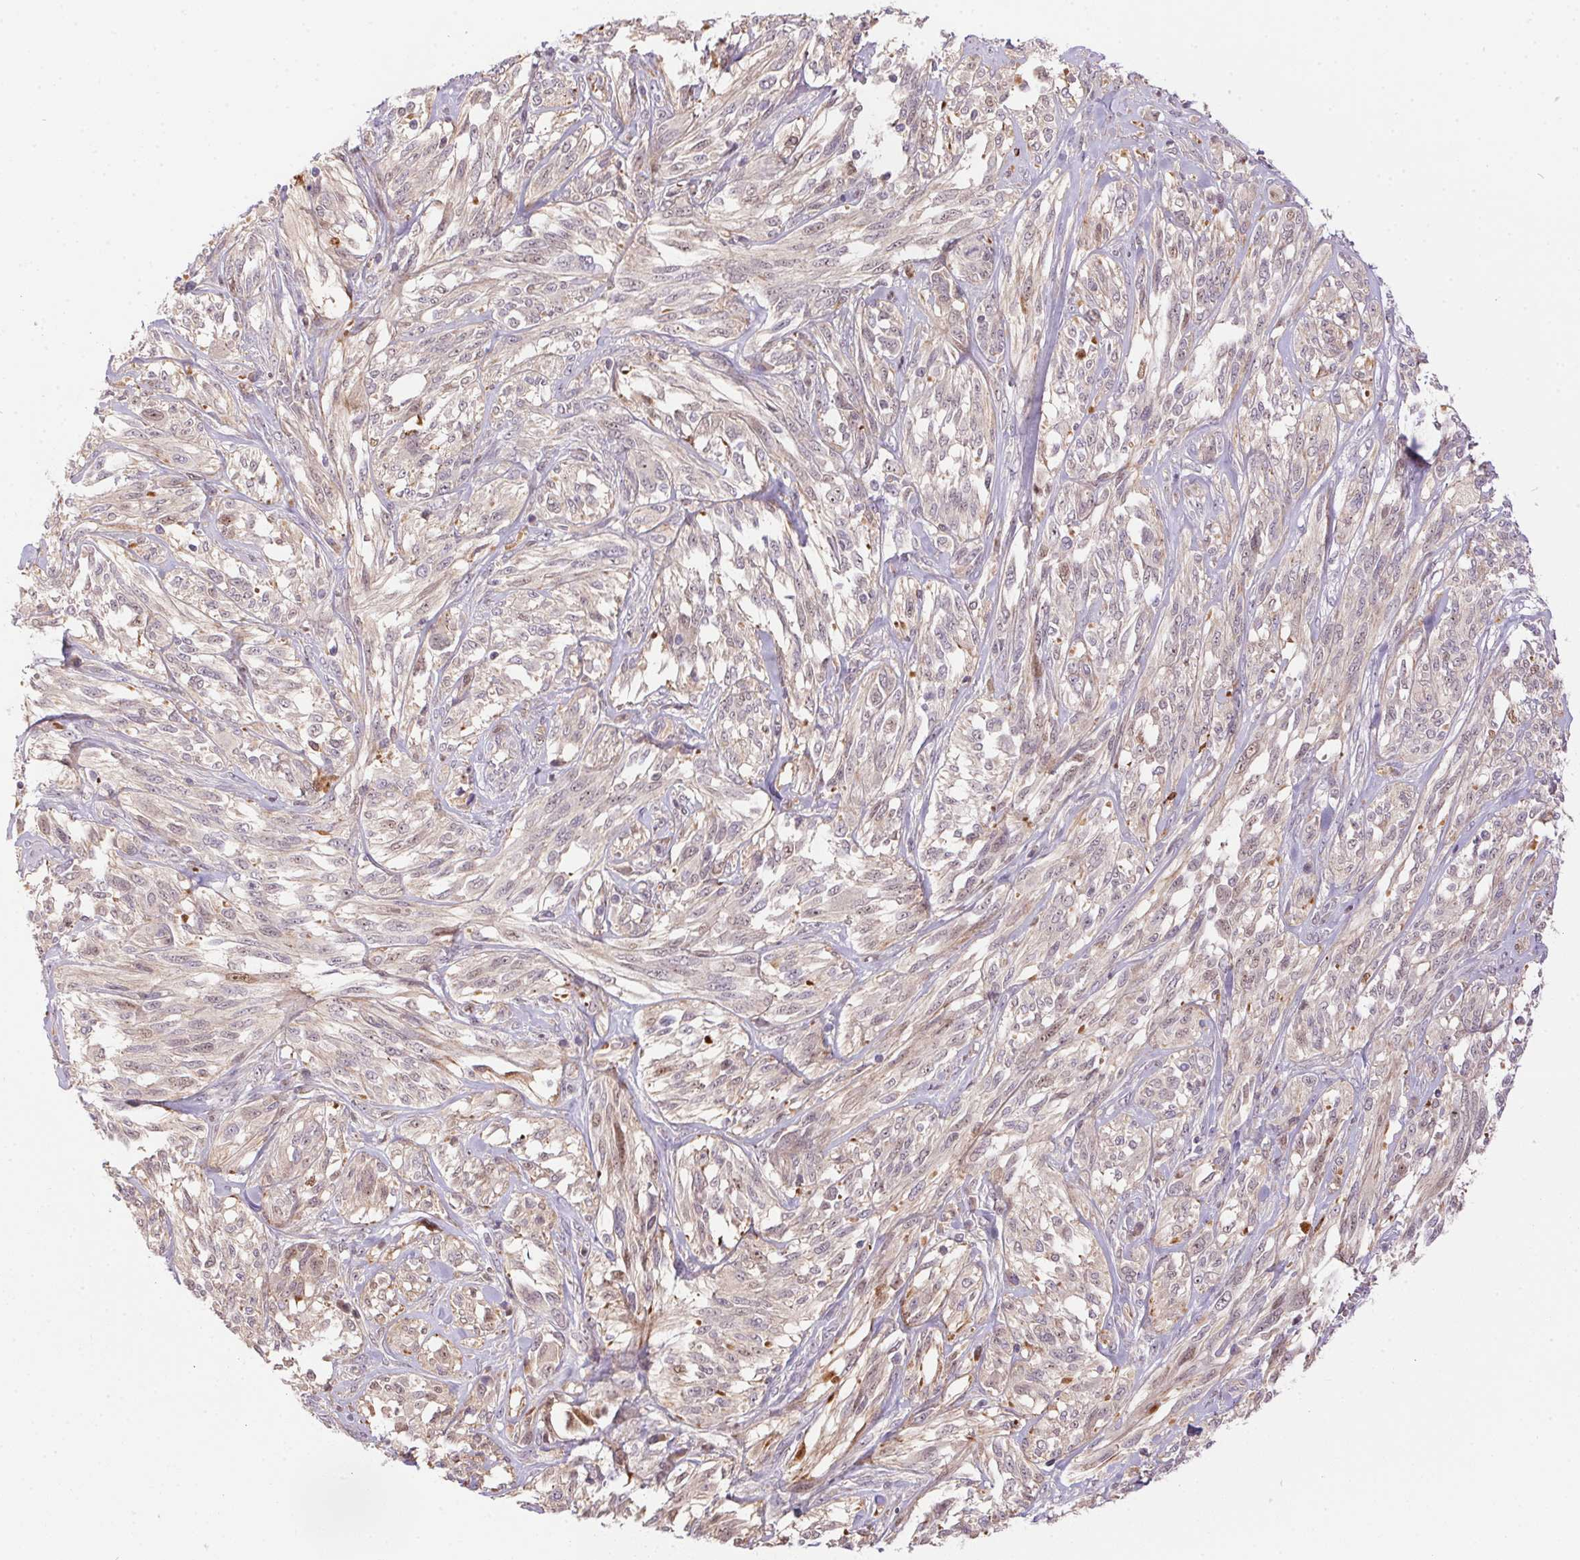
{"staining": {"intensity": "weak", "quantity": "<25%", "location": "cytoplasmic/membranous"}, "tissue": "melanoma", "cell_type": "Tumor cells", "image_type": "cancer", "snomed": [{"axis": "morphology", "description": "Malignant melanoma, NOS"}, {"axis": "topography", "description": "Skin"}], "caption": "A photomicrograph of human melanoma is negative for staining in tumor cells.", "gene": "NUDT16", "patient": {"sex": "female", "age": 91}}